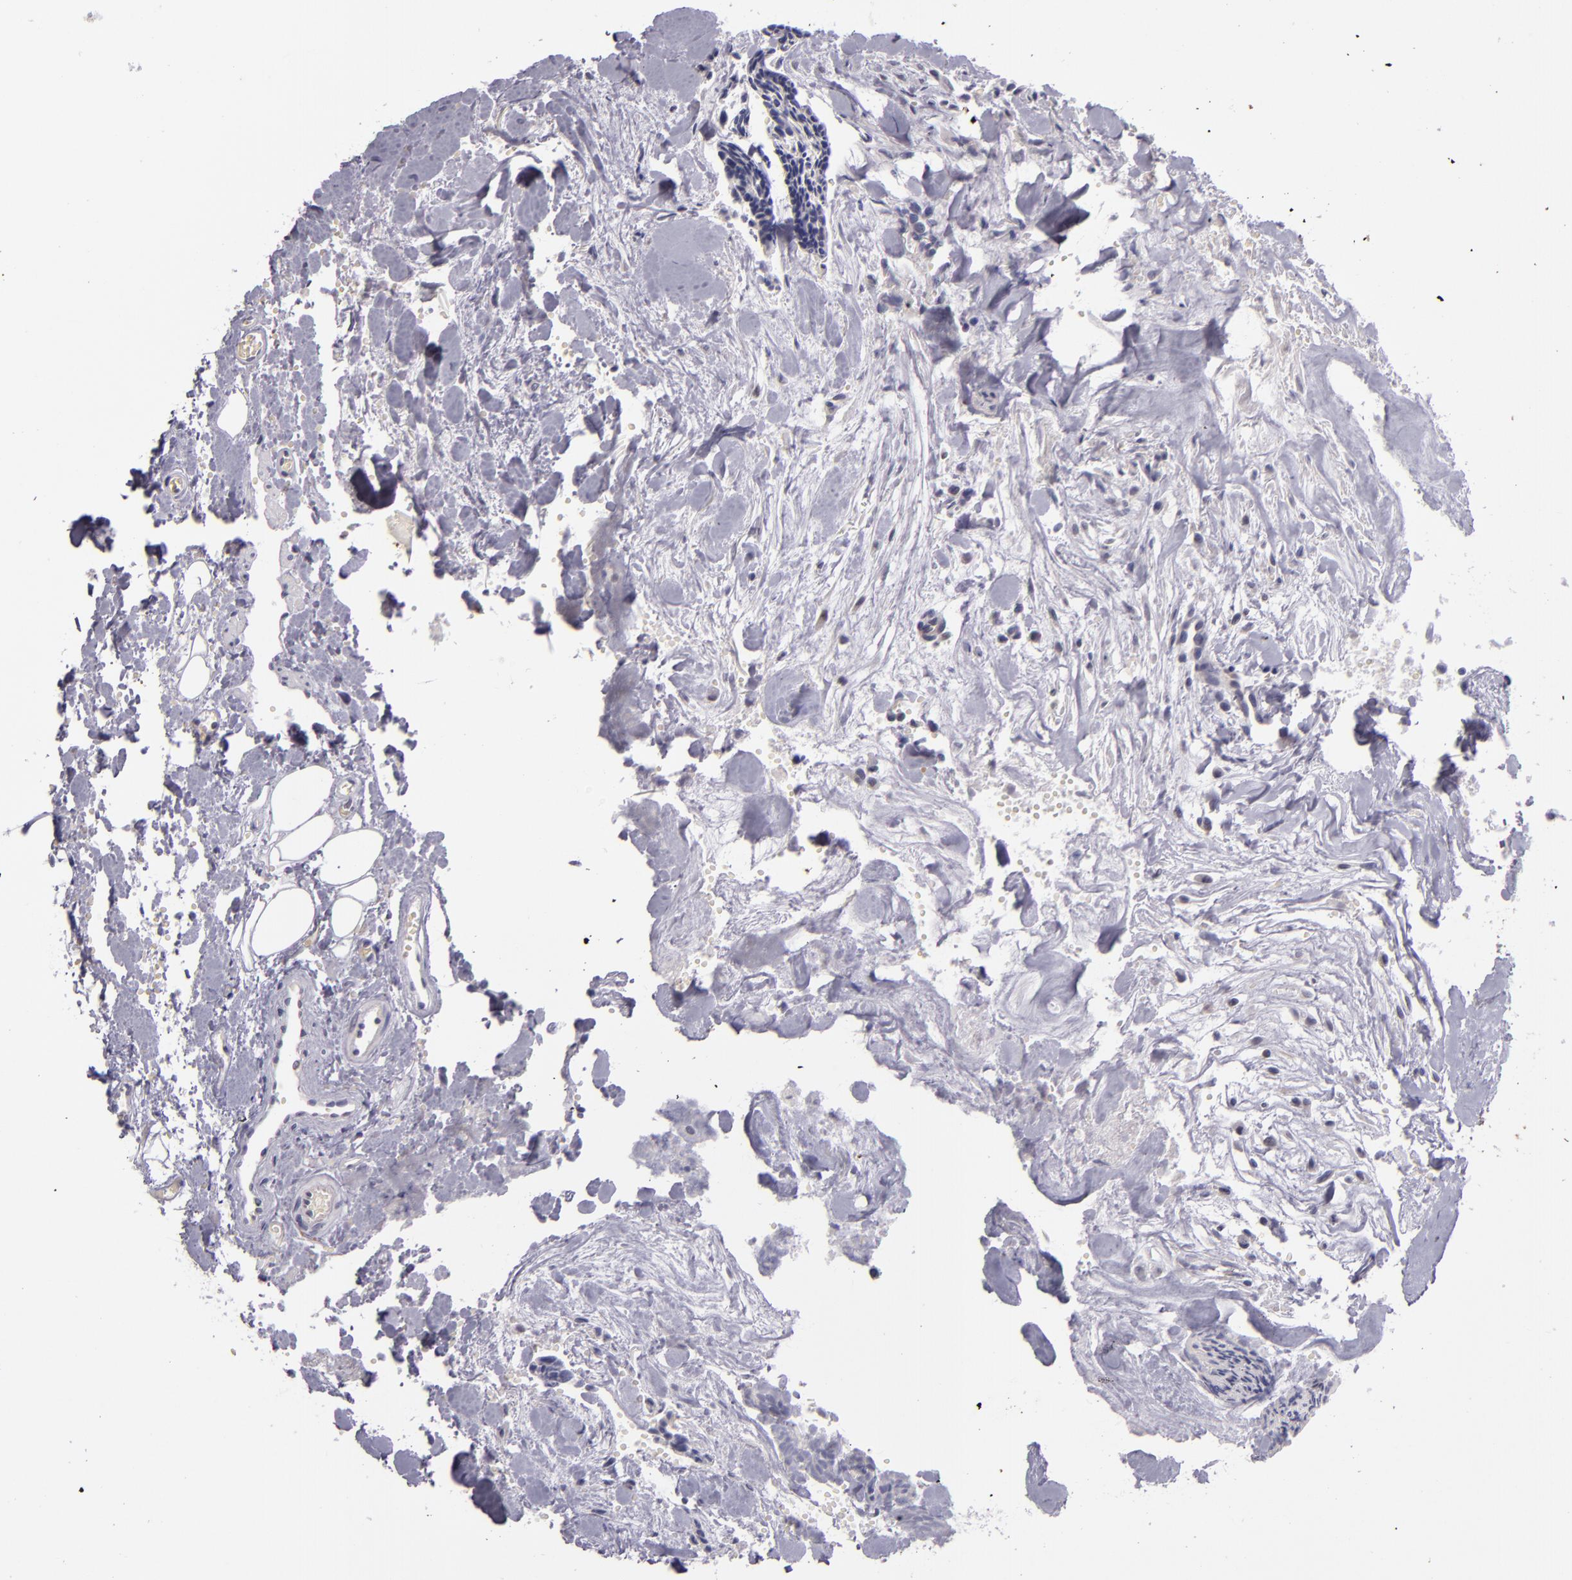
{"staining": {"intensity": "negative", "quantity": "none", "location": "none"}, "tissue": "head and neck cancer", "cell_type": "Tumor cells", "image_type": "cancer", "snomed": [{"axis": "morphology", "description": "Squamous cell carcinoma, NOS"}, {"axis": "topography", "description": "Salivary gland"}, {"axis": "topography", "description": "Head-Neck"}], "caption": "This is an IHC photomicrograph of human head and neck cancer. There is no staining in tumor cells.", "gene": "SNCB", "patient": {"sex": "male", "age": 70}}